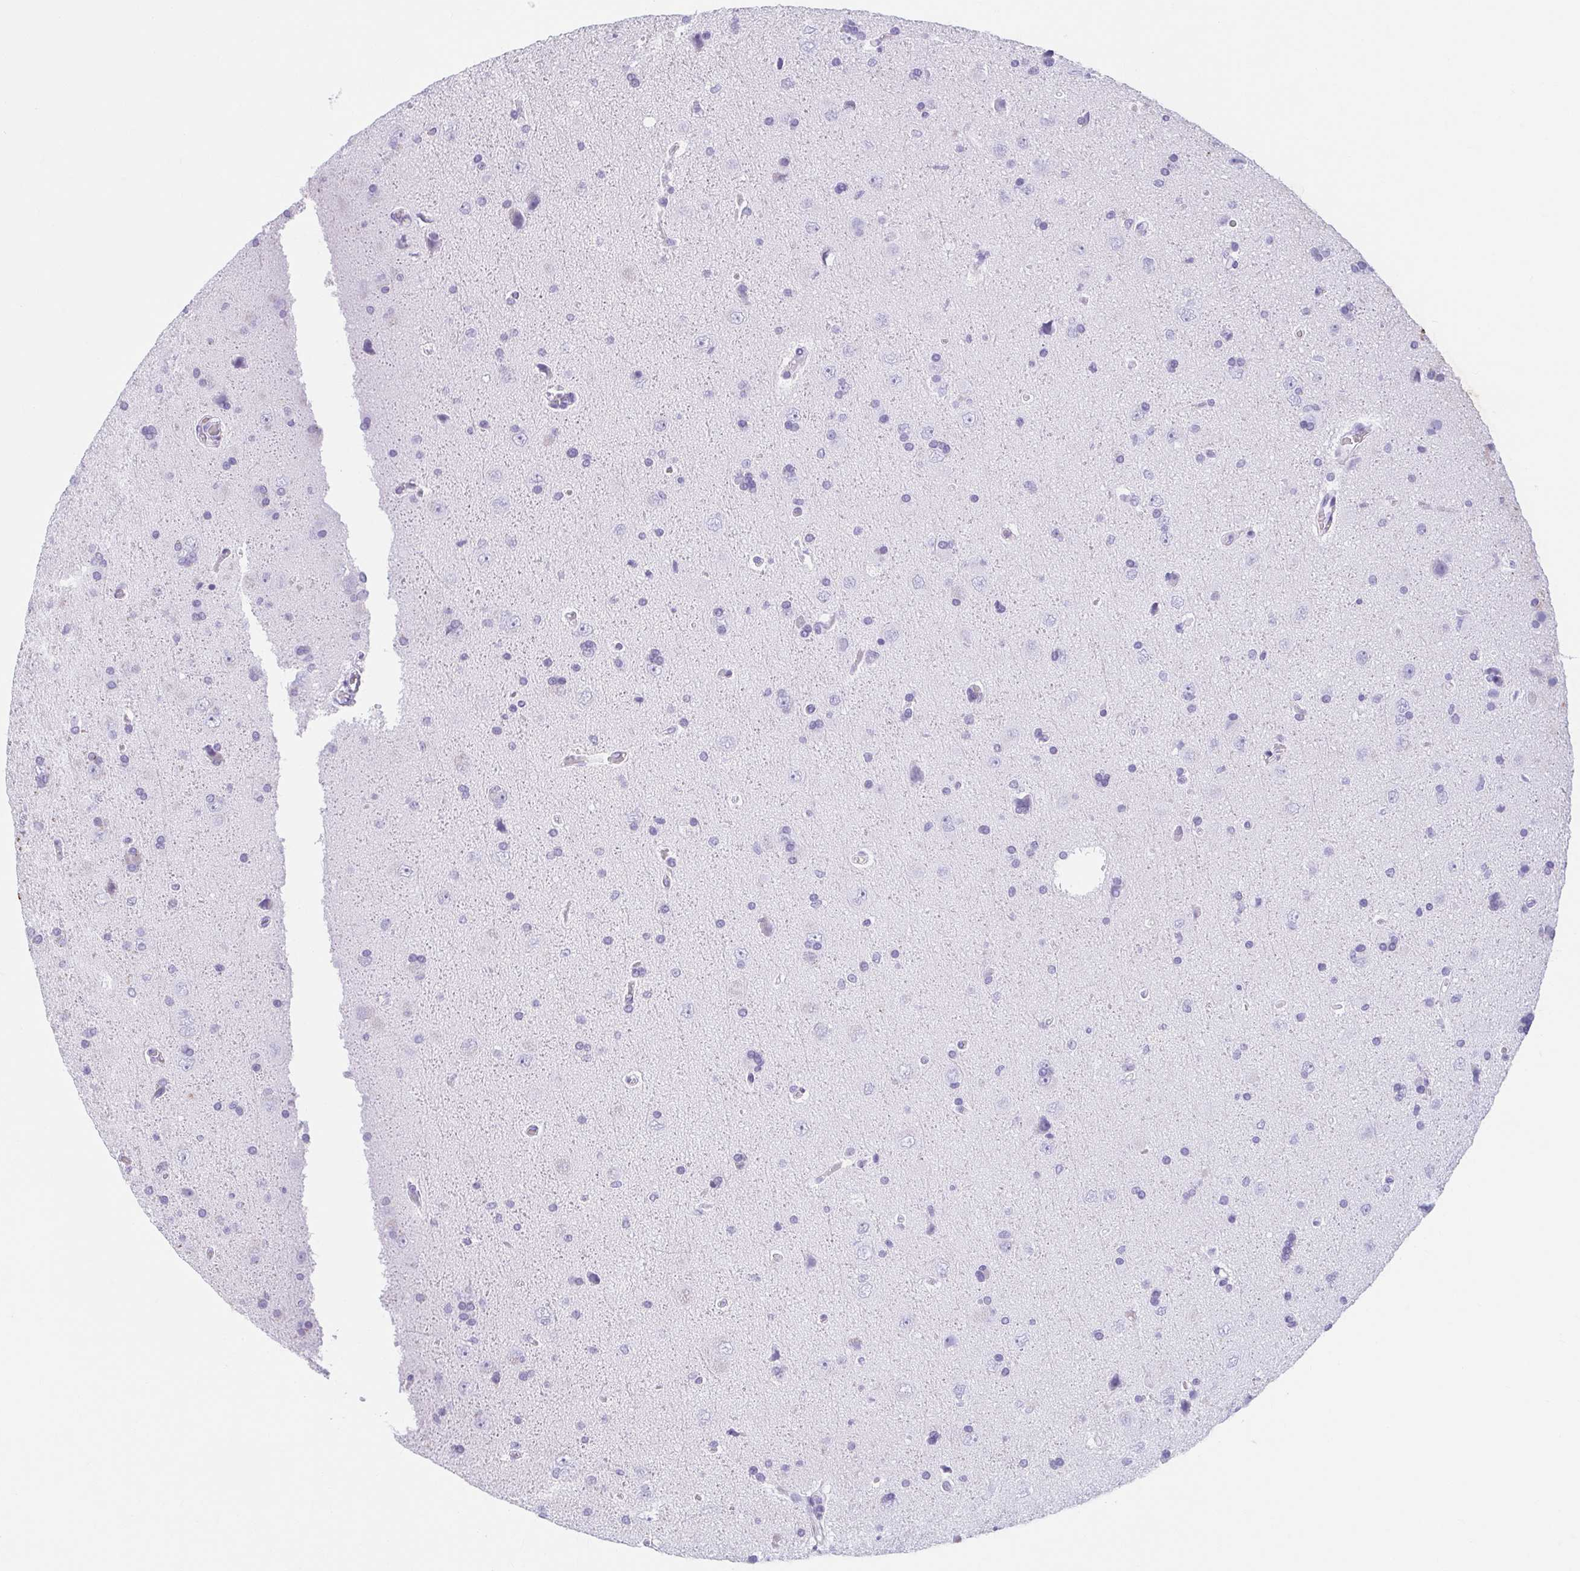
{"staining": {"intensity": "negative", "quantity": "none", "location": "none"}, "tissue": "glioma", "cell_type": "Tumor cells", "image_type": "cancer", "snomed": [{"axis": "morphology", "description": "Glioma, malignant, High grade"}, {"axis": "topography", "description": "Cerebral cortex"}], "caption": "There is no significant positivity in tumor cells of glioma. The staining is performed using DAB brown chromogen with nuclei counter-stained in using hematoxylin.", "gene": "MOBP", "patient": {"sex": "male", "age": 70}}